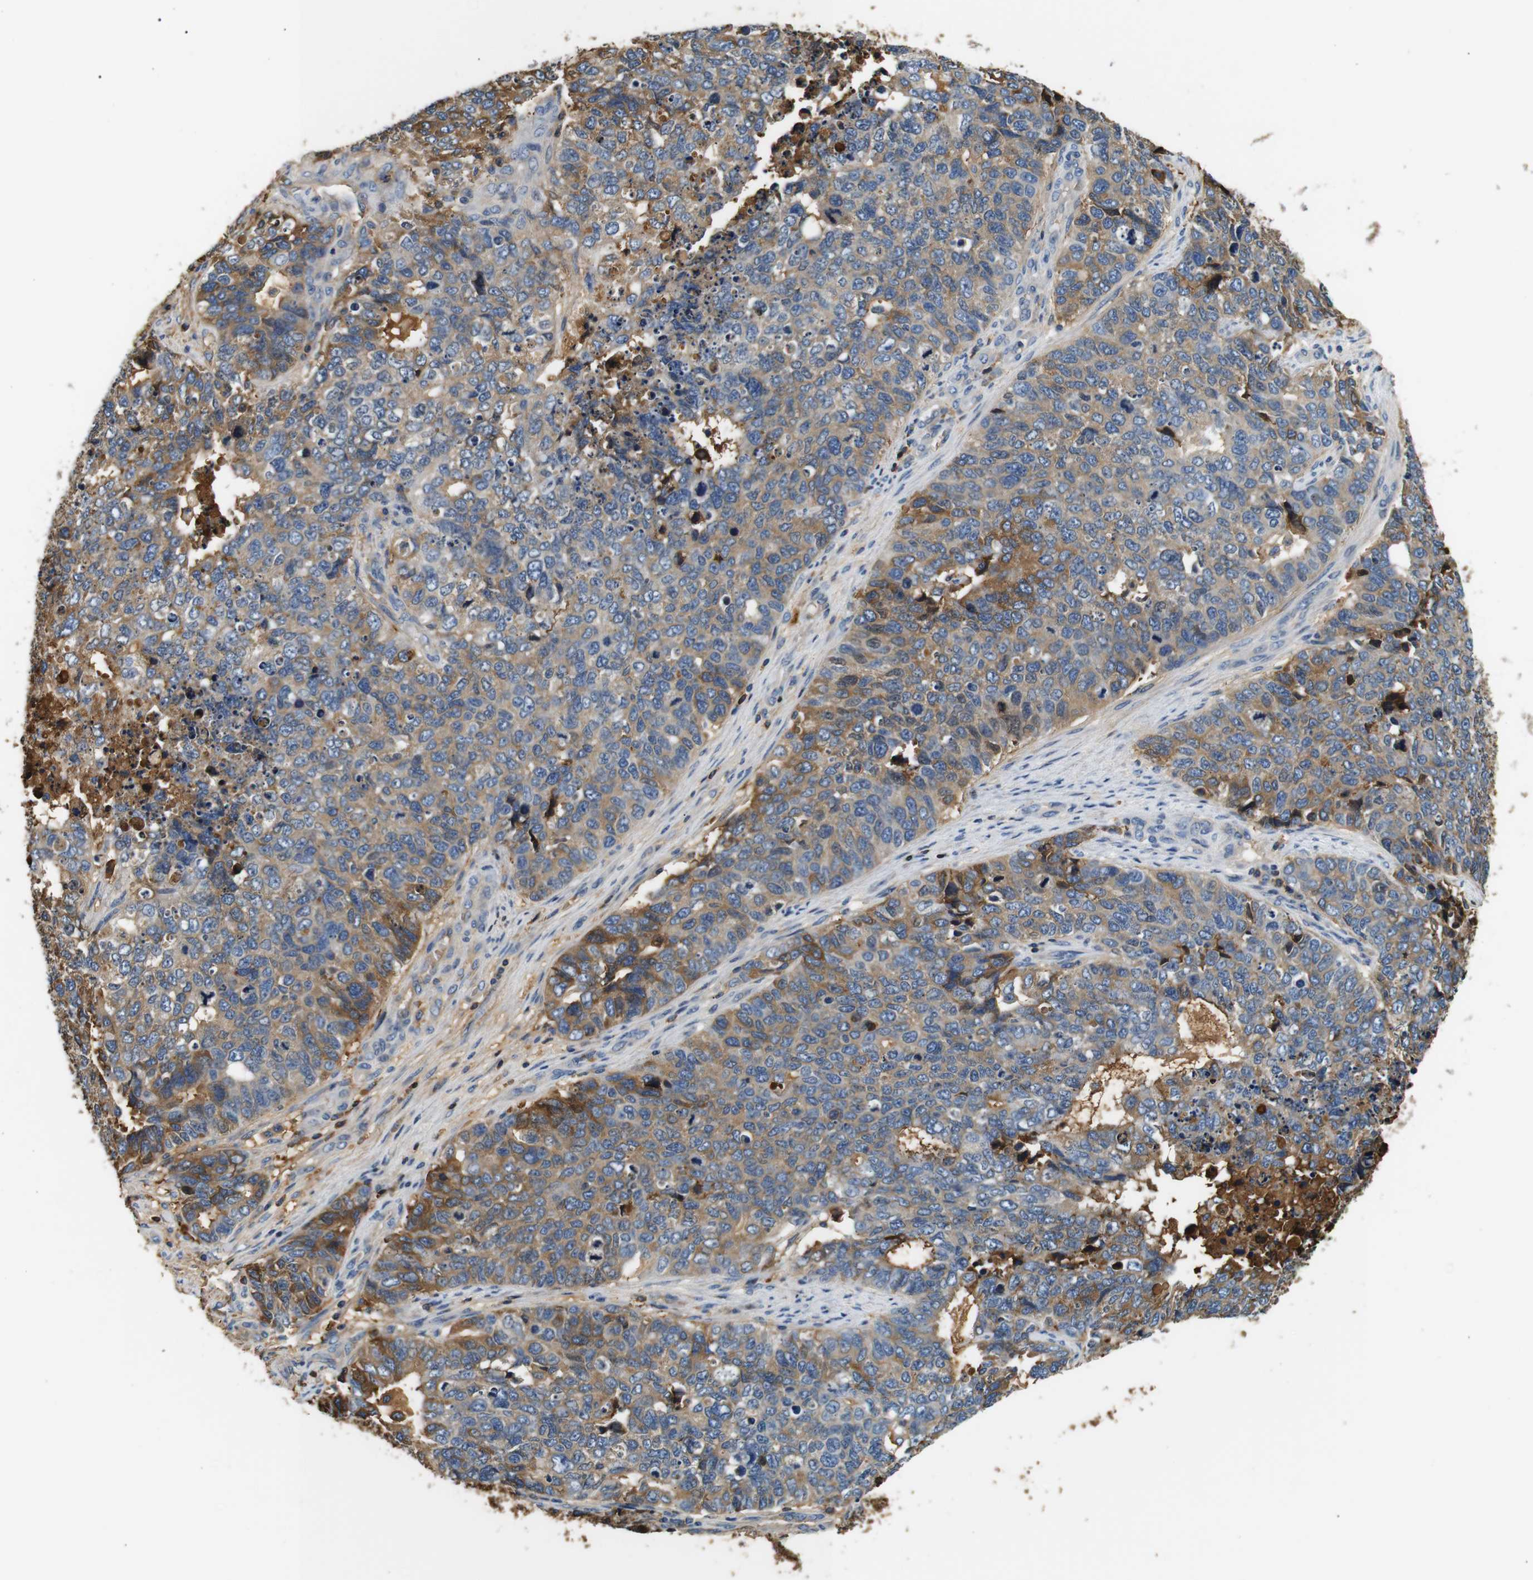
{"staining": {"intensity": "moderate", "quantity": "<25%", "location": "cytoplasmic/membranous"}, "tissue": "cervical cancer", "cell_type": "Tumor cells", "image_type": "cancer", "snomed": [{"axis": "morphology", "description": "Squamous cell carcinoma, NOS"}, {"axis": "topography", "description": "Cervix"}], "caption": "Immunohistochemistry of human squamous cell carcinoma (cervical) displays low levels of moderate cytoplasmic/membranous staining in about <25% of tumor cells.", "gene": "LHCGR", "patient": {"sex": "female", "age": 63}}